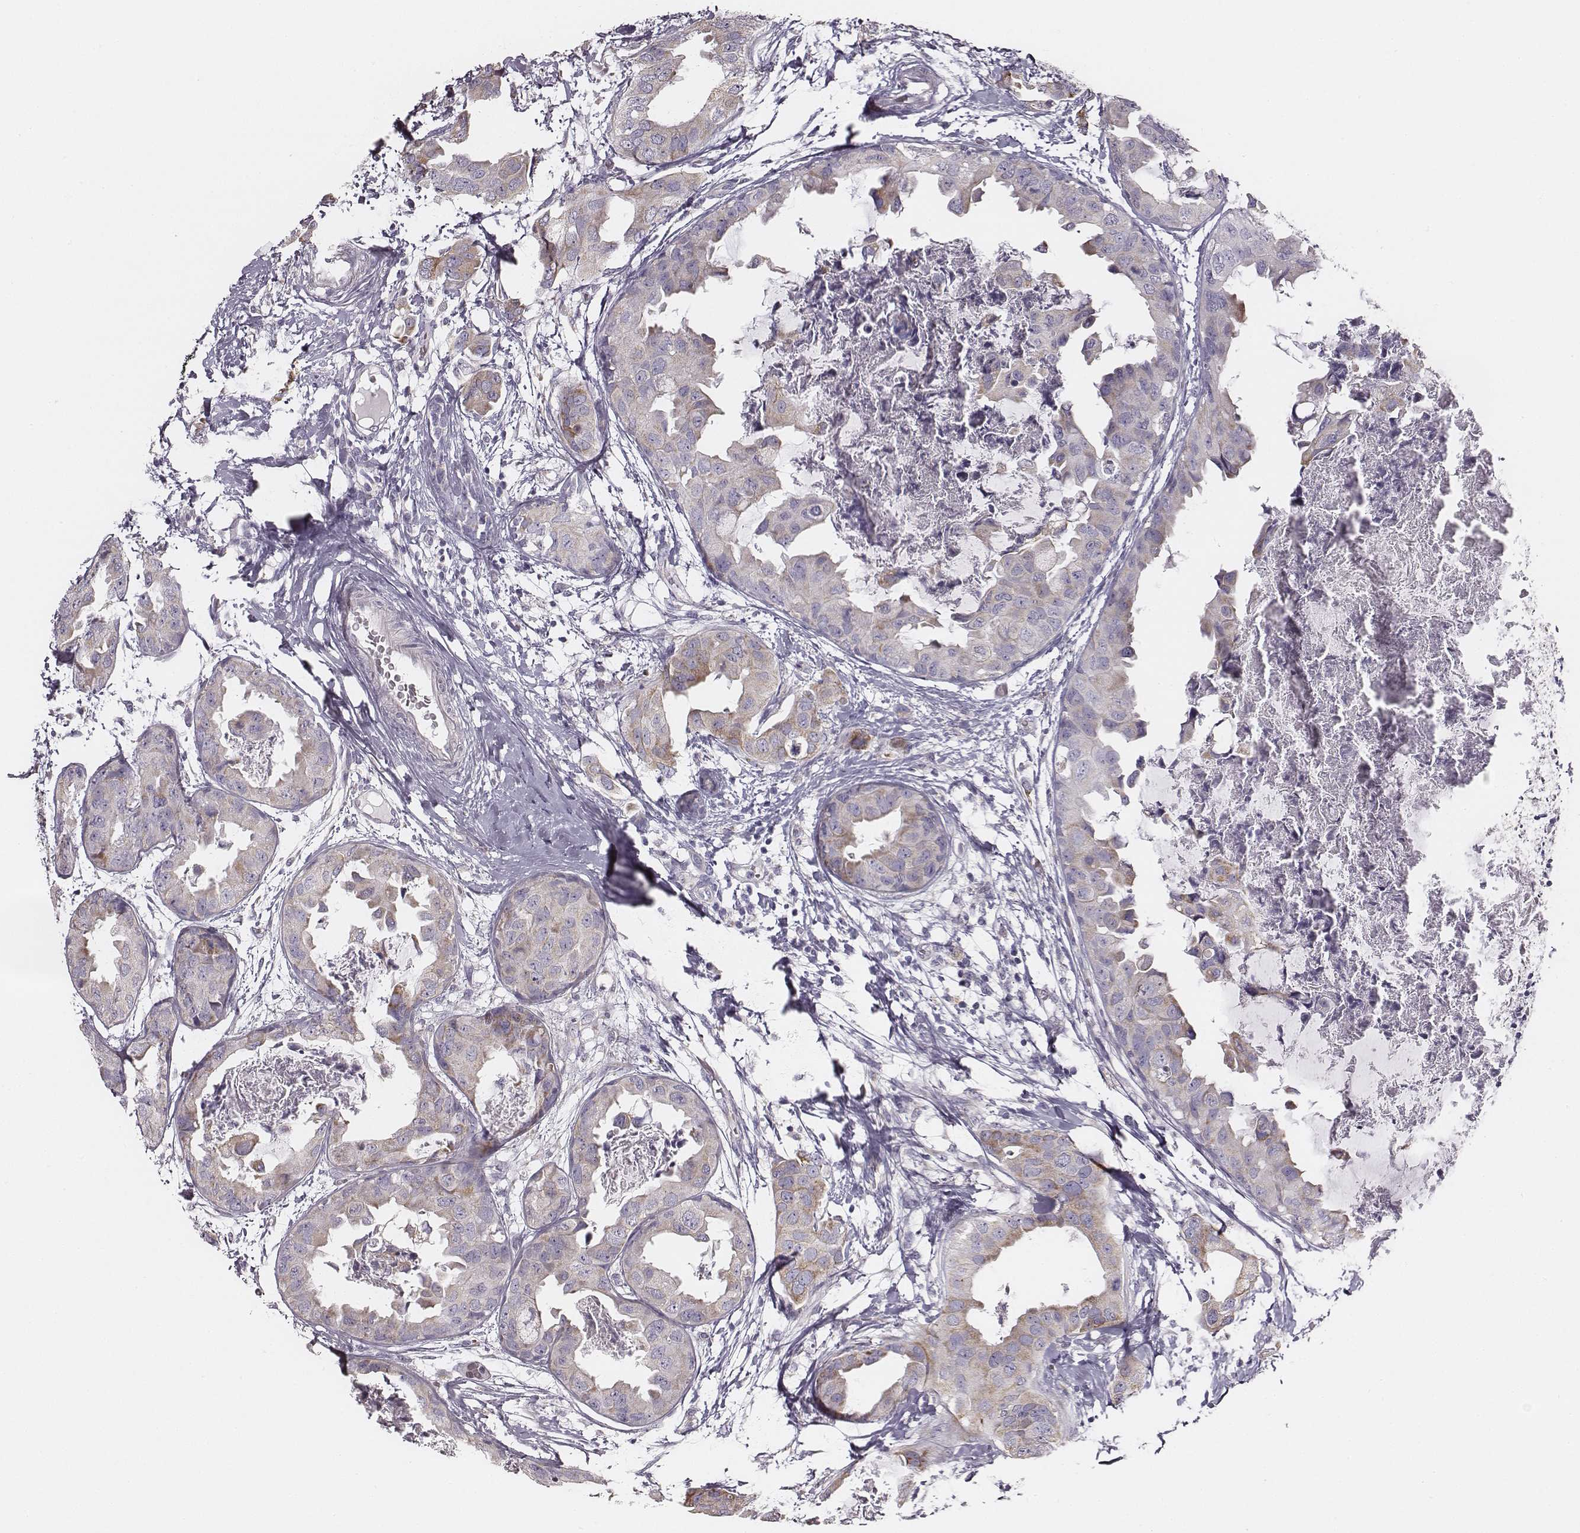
{"staining": {"intensity": "weak", "quantity": "25%-75%", "location": "cytoplasmic/membranous"}, "tissue": "breast cancer", "cell_type": "Tumor cells", "image_type": "cancer", "snomed": [{"axis": "morphology", "description": "Normal tissue, NOS"}, {"axis": "morphology", "description": "Duct carcinoma"}, {"axis": "topography", "description": "Breast"}], "caption": "Immunohistochemistry (IHC) of intraductal carcinoma (breast) demonstrates low levels of weak cytoplasmic/membranous expression in about 25%-75% of tumor cells.", "gene": "UBL4B", "patient": {"sex": "female", "age": 40}}